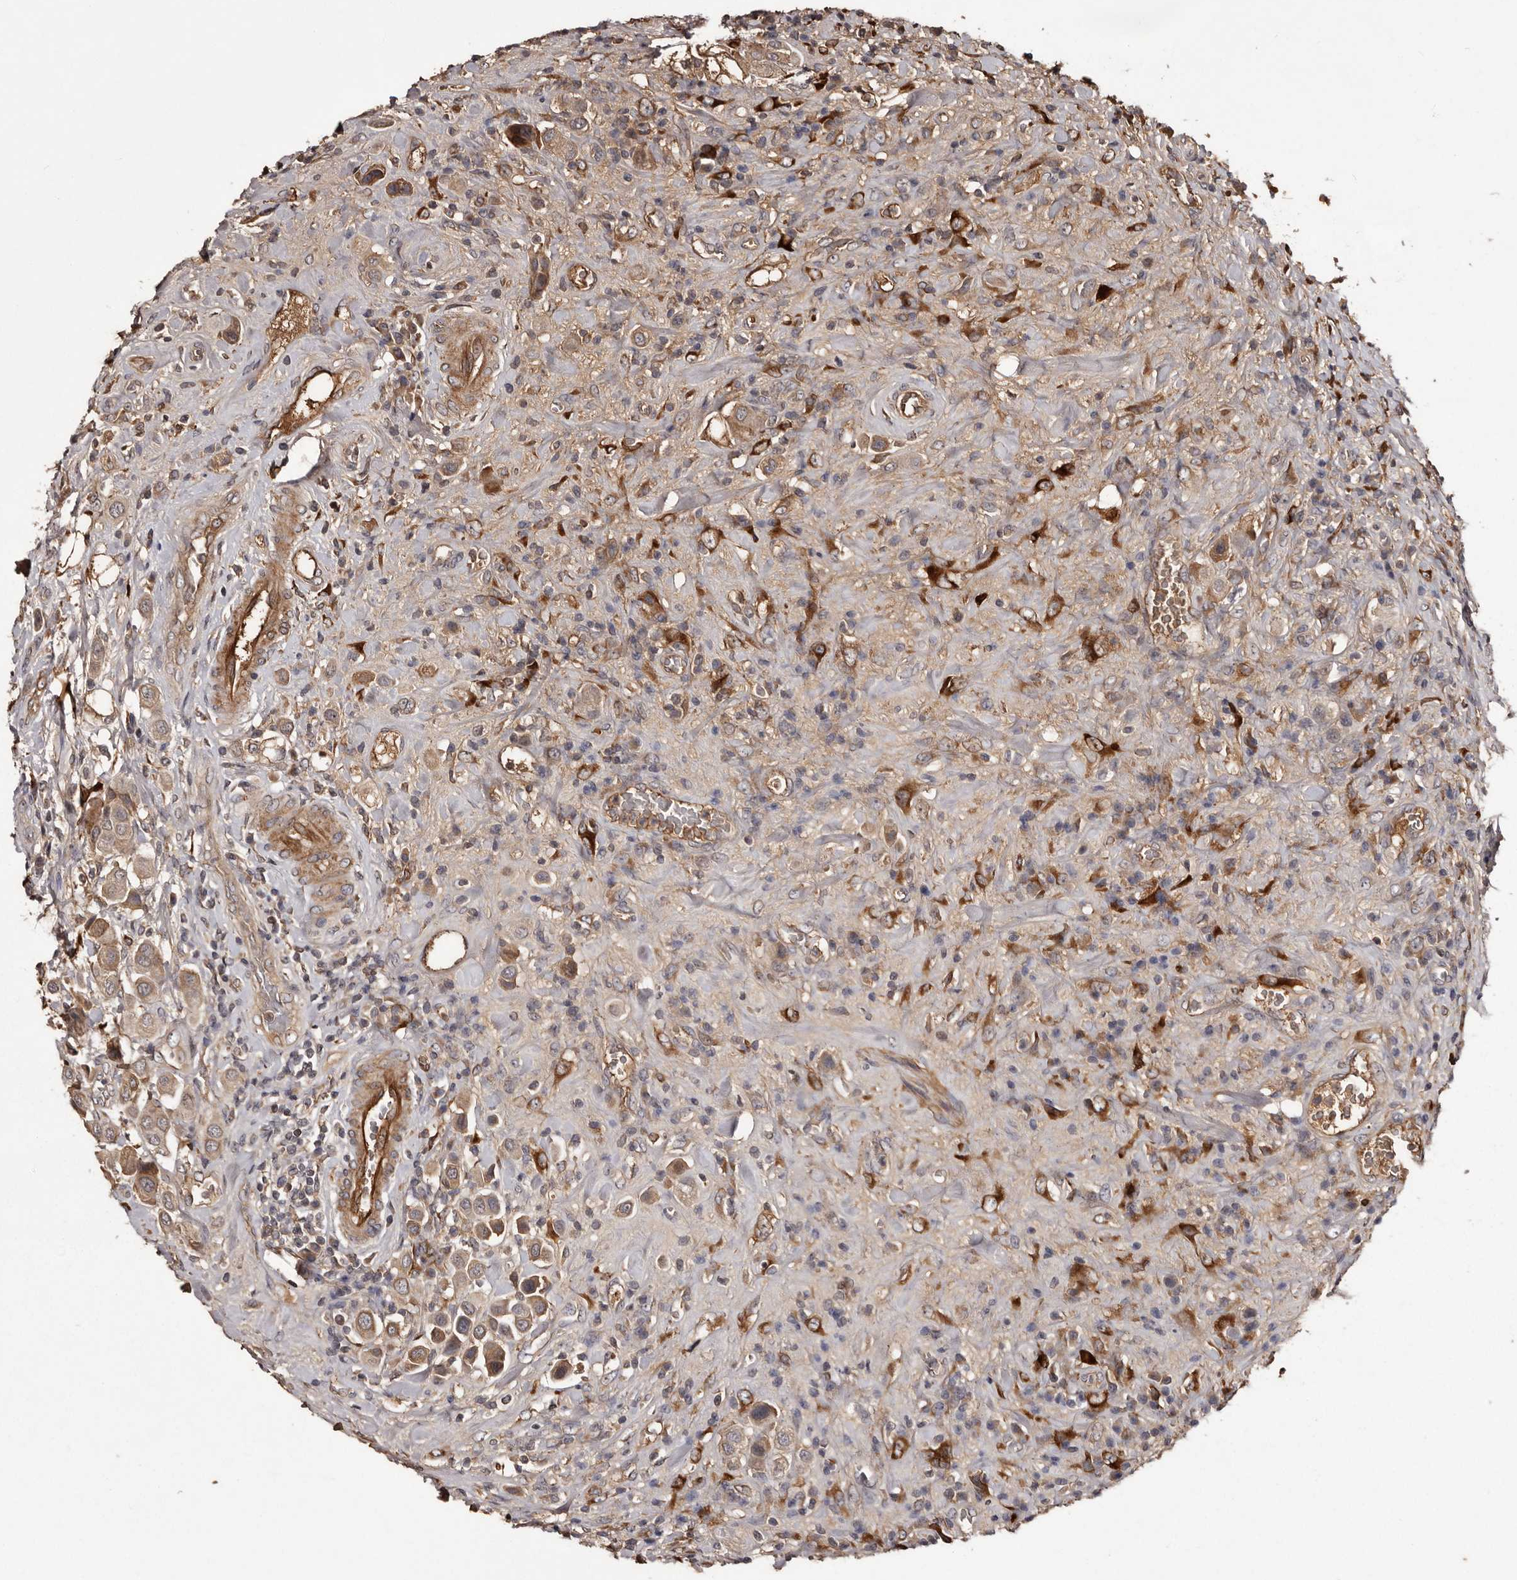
{"staining": {"intensity": "moderate", "quantity": ">75%", "location": "cytoplasmic/membranous"}, "tissue": "urothelial cancer", "cell_type": "Tumor cells", "image_type": "cancer", "snomed": [{"axis": "morphology", "description": "Urothelial carcinoma, High grade"}, {"axis": "topography", "description": "Urinary bladder"}], "caption": "IHC staining of urothelial cancer, which reveals medium levels of moderate cytoplasmic/membranous expression in about >75% of tumor cells indicating moderate cytoplasmic/membranous protein positivity. The staining was performed using DAB (brown) for protein detection and nuclei were counterstained in hematoxylin (blue).", "gene": "CYP1B1", "patient": {"sex": "male", "age": 50}}